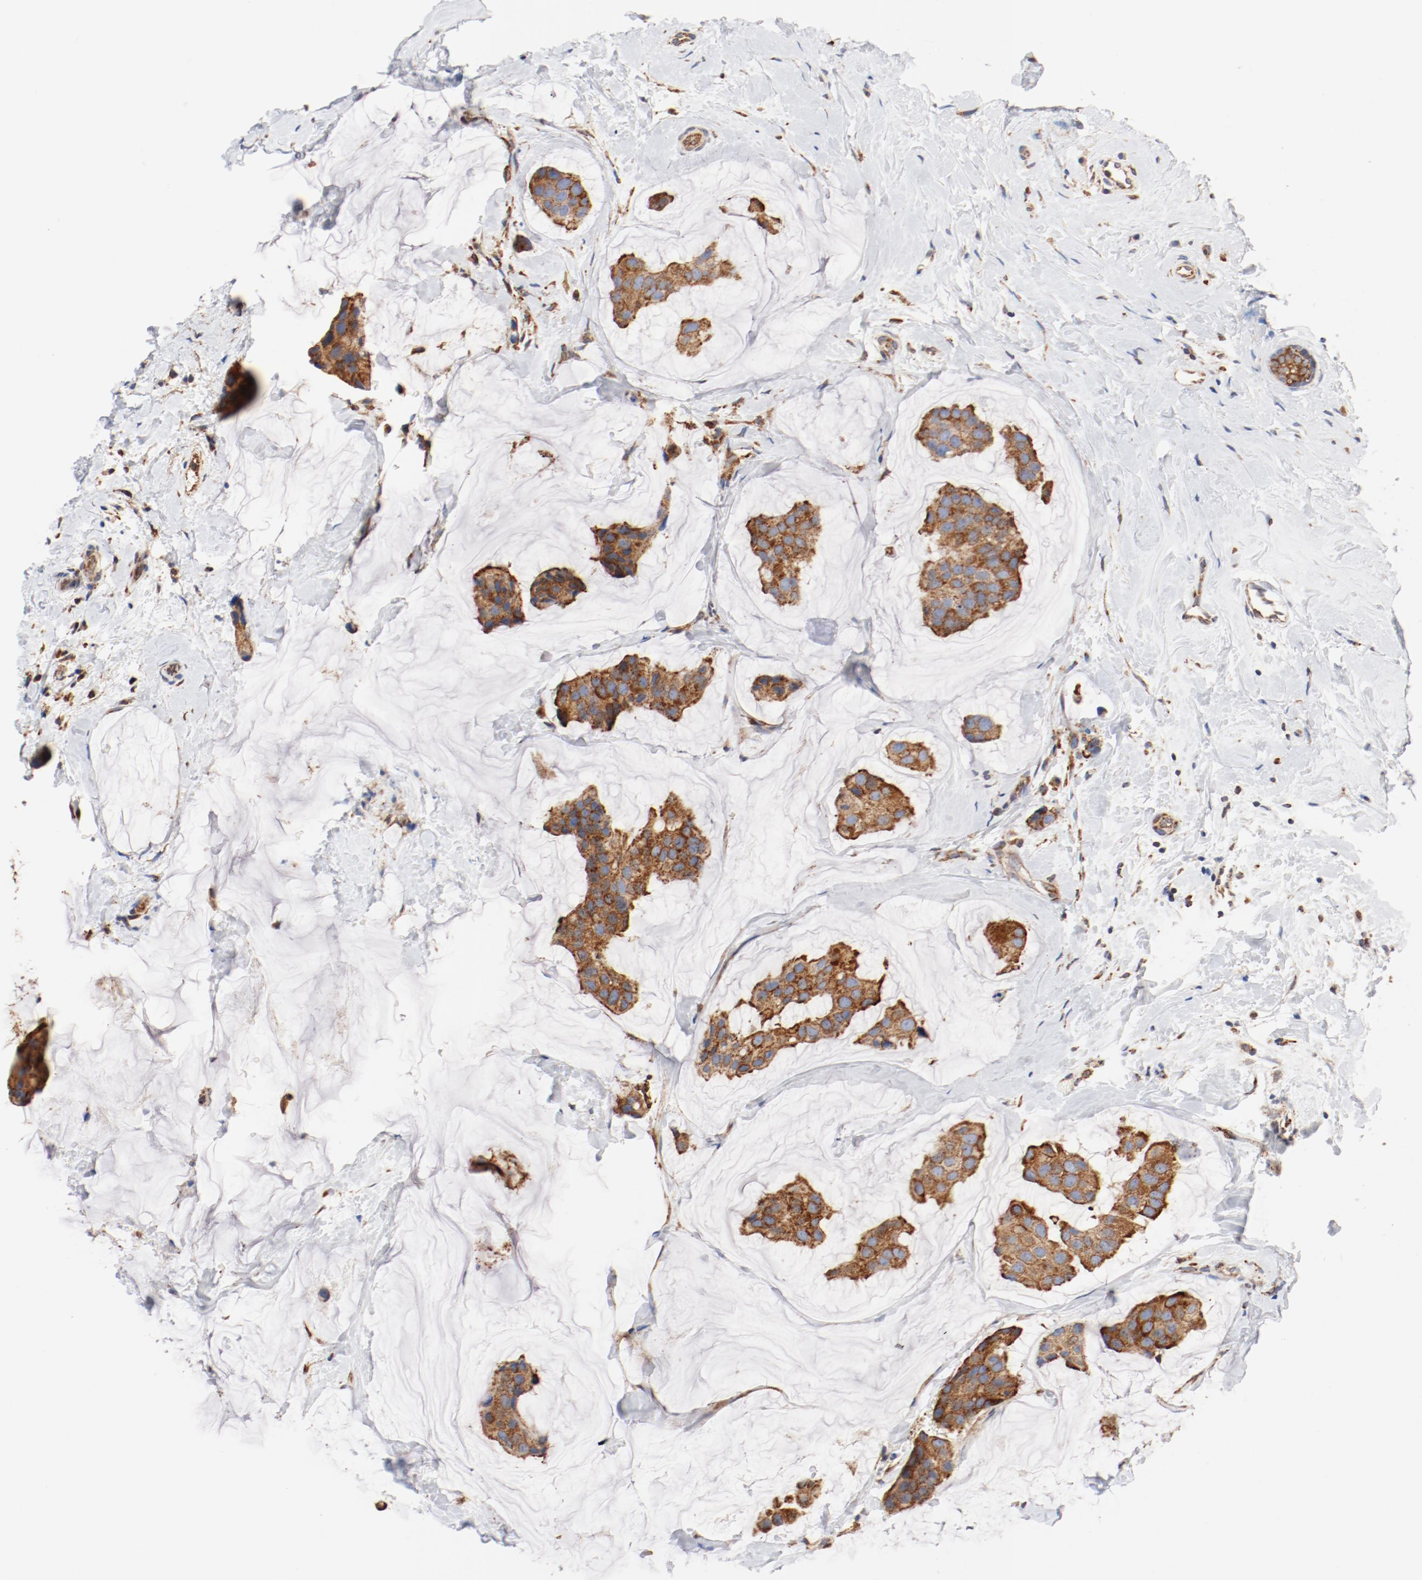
{"staining": {"intensity": "moderate", "quantity": ">75%", "location": "cytoplasmic/membranous"}, "tissue": "breast cancer", "cell_type": "Tumor cells", "image_type": "cancer", "snomed": [{"axis": "morphology", "description": "Normal tissue, NOS"}, {"axis": "morphology", "description": "Duct carcinoma"}, {"axis": "topography", "description": "Breast"}], "caption": "Breast cancer (invasive ductal carcinoma) tissue demonstrates moderate cytoplasmic/membranous expression in about >75% of tumor cells, visualized by immunohistochemistry. Ihc stains the protein in brown and the nuclei are stained blue.", "gene": "PDPK1", "patient": {"sex": "female", "age": 50}}